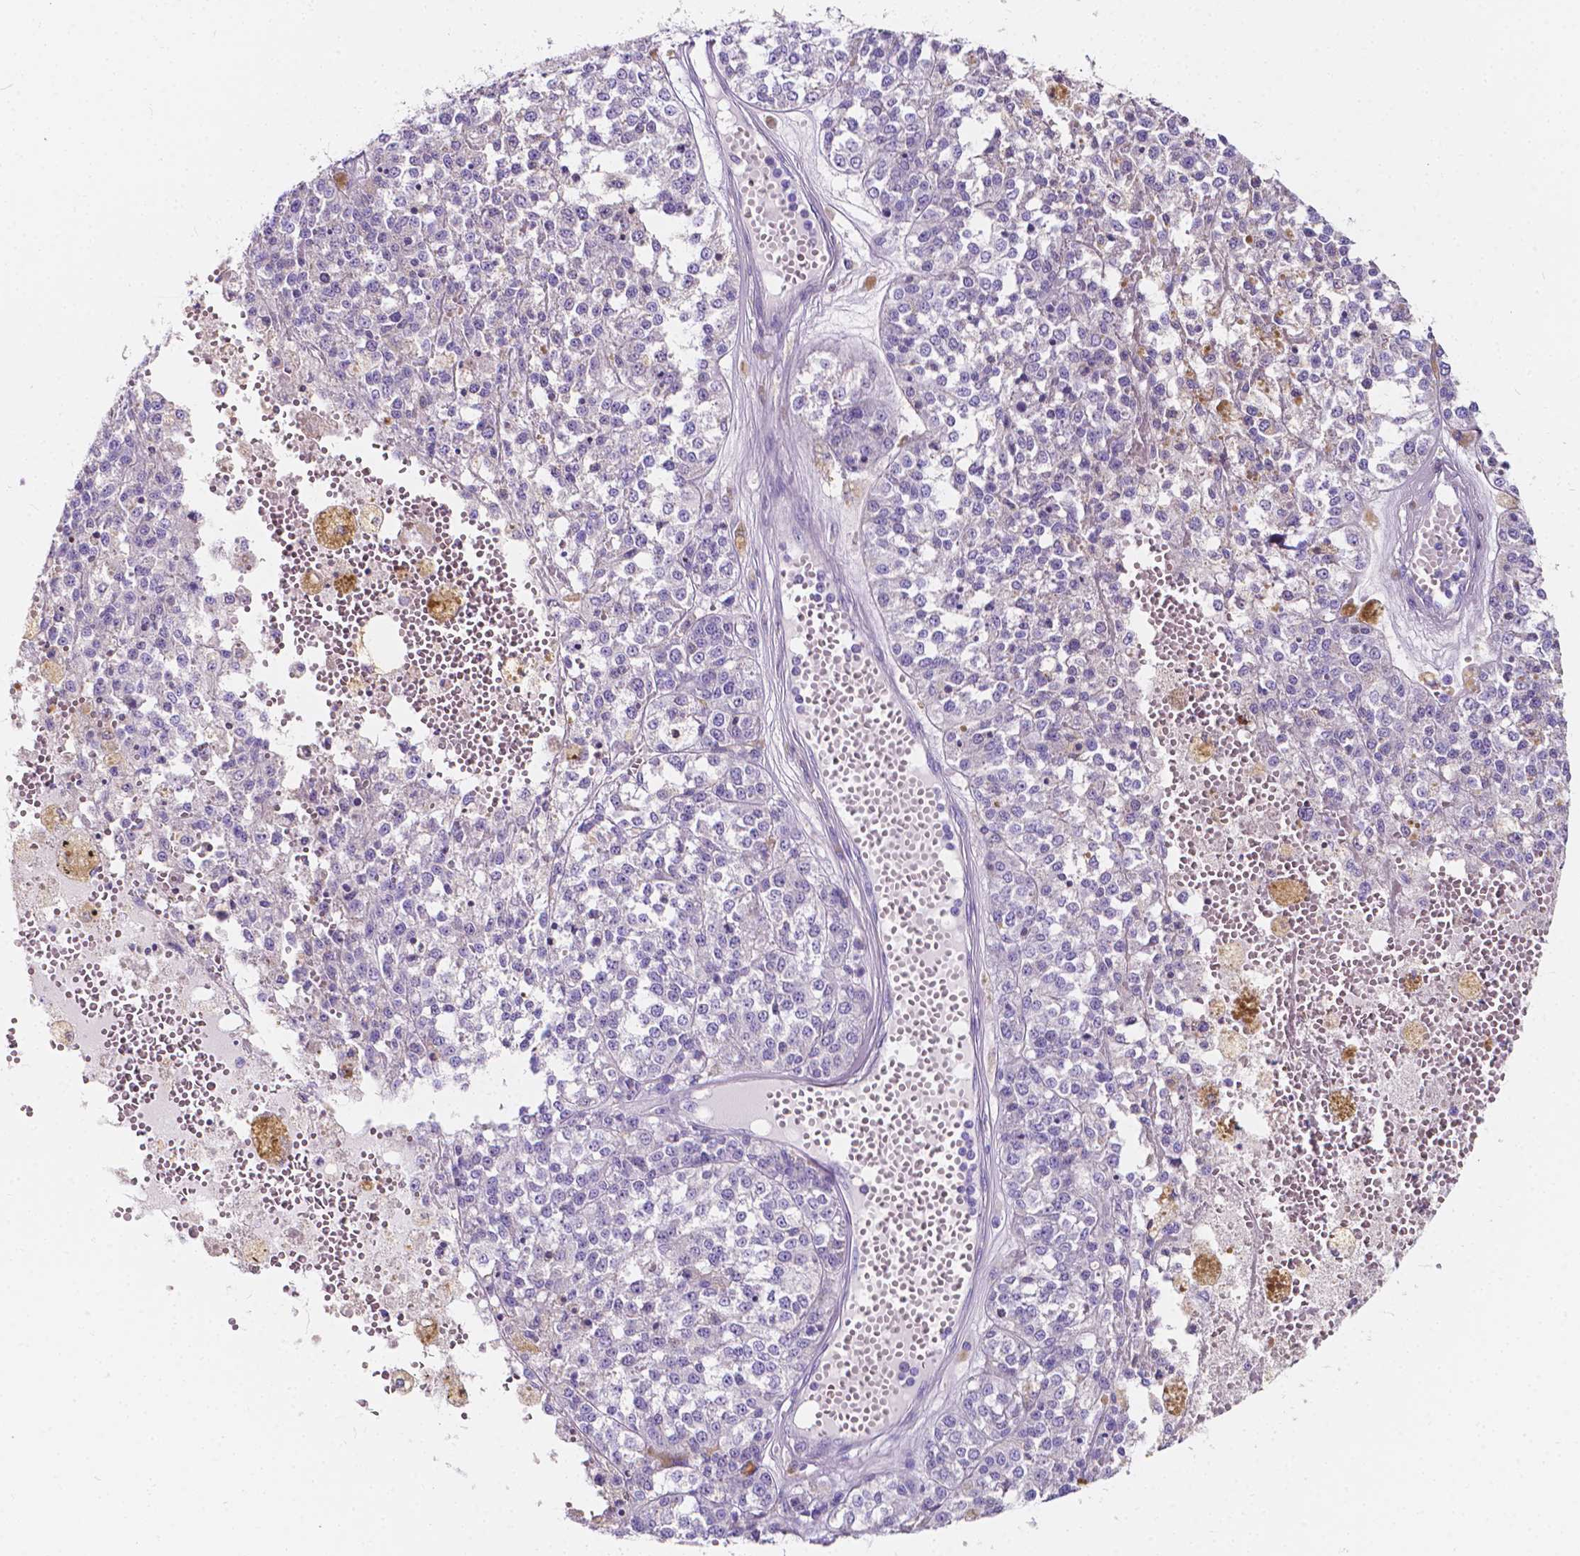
{"staining": {"intensity": "negative", "quantity": "none", "location": "none"}, "tissue": "melanoma", "cell_type": "Tumor cells", "image_type": "cancer", "snomed": [{"axis": "morphology", "description": "Malignant melanoma, Metastatic site"}, {"axis": "topography", "description": "Lymph node"}], "caption": "Tumor cells are negative for brown protein staining in melanoma. (DAB (3,3'-diaminobenzidine) immunohistochemistry visualized using brightfield microscopy, high magnification).", "gene": "CLSTN2", "patient": {"sex": "female", "age": 64}}